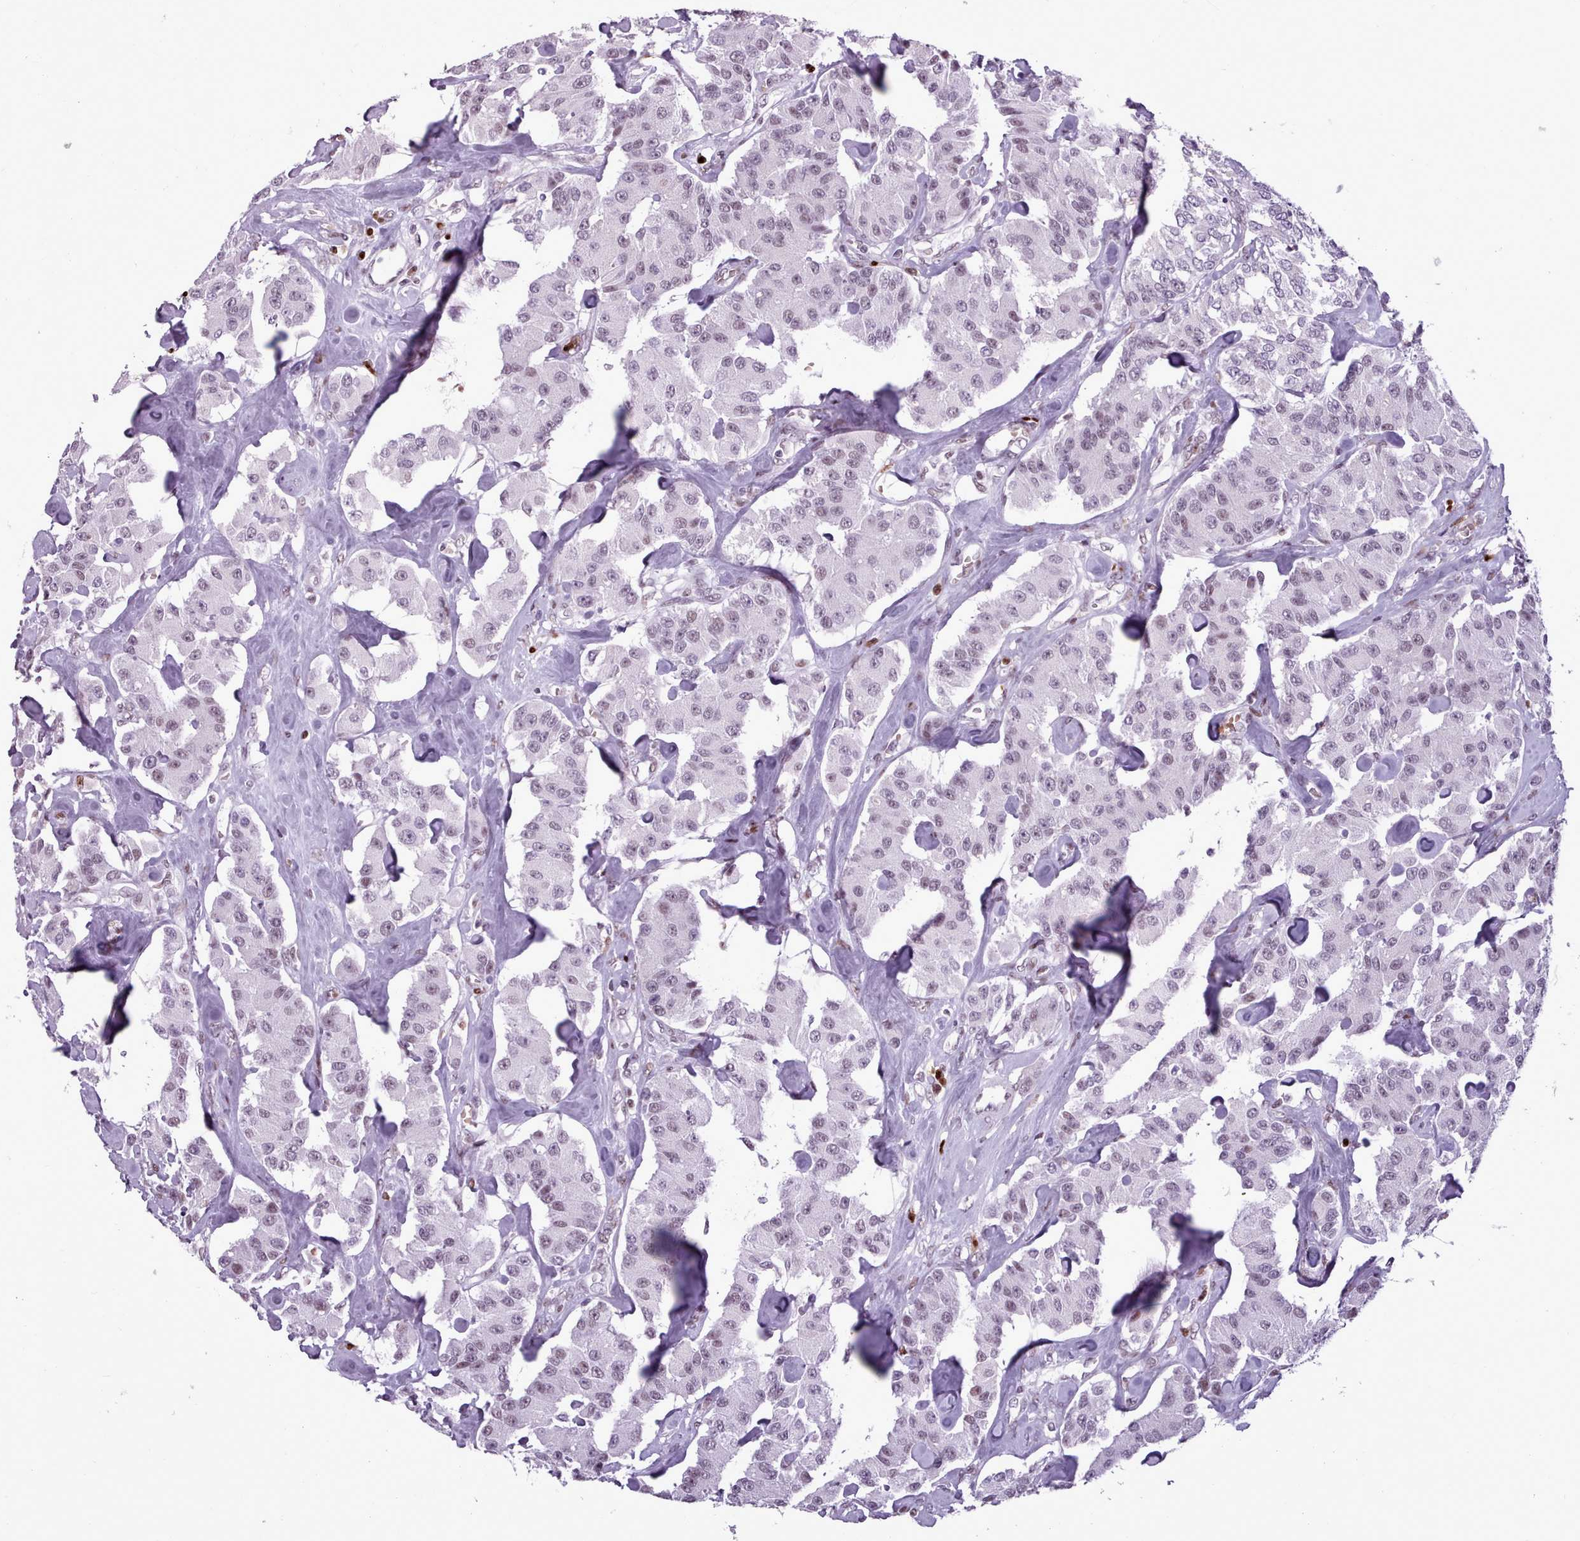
{"staining": {"intensity": "weak", "quantity": ">75%", "location": "nuclear"}, "tissue": "carcinoid", "cell_type": "Tumor cells", "image_type": "cancer", "snomed": [{"axis": "morphology", "description": "Carcinoid, malignant, NOS"}, {"axis": "topography", "description": "Pancreas"}], "caption": "Human carcinoid stained for a protein (brown) shows weak nuclear positive staining in about >75% of tumor cells.", "gene": "SRSF4", "patient": {"sex": "male", "age": 41}}